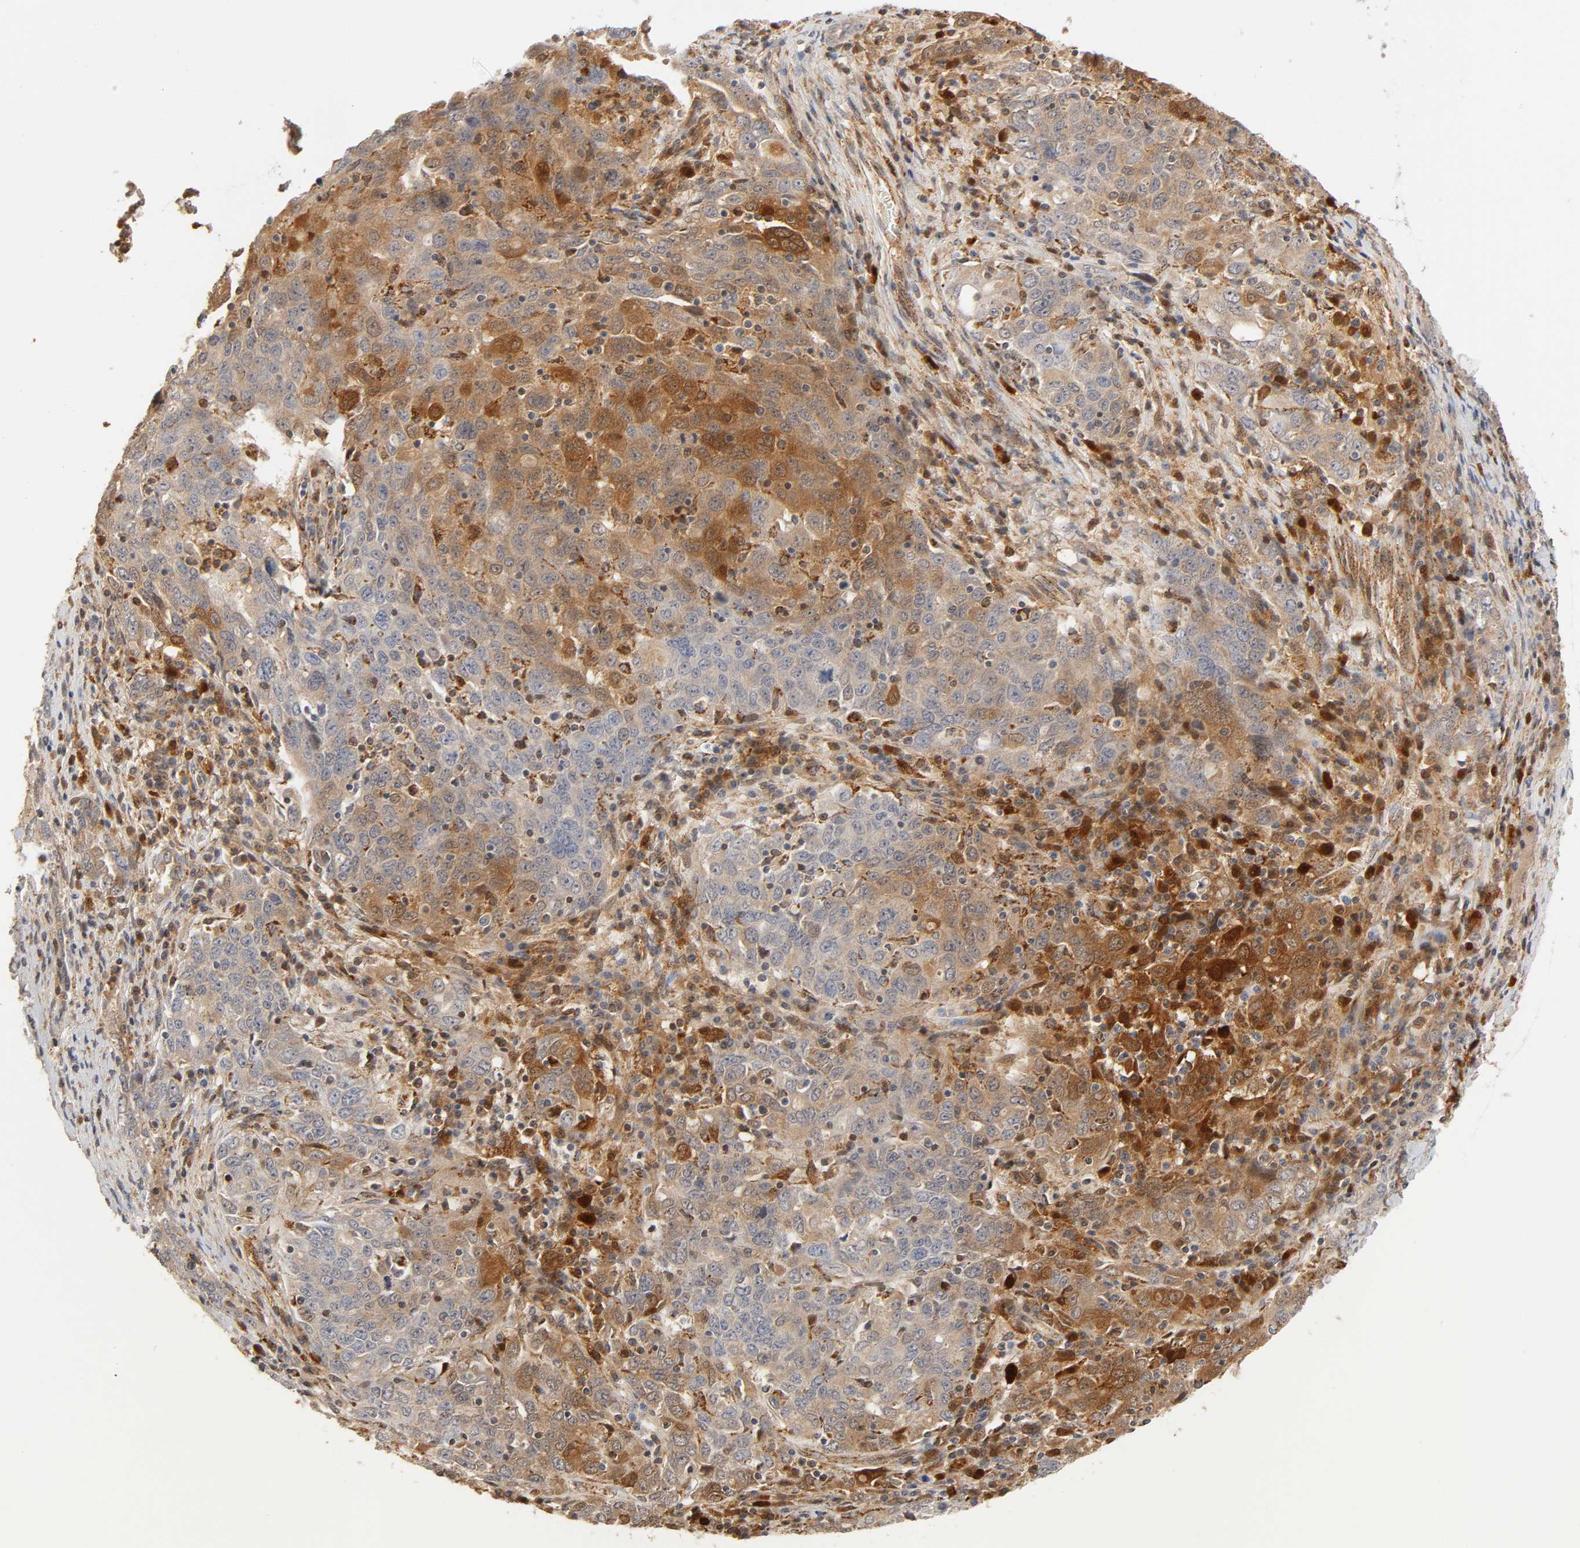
{"staining": {"intensity": "strong", "quantity": "25%-75%", "location": "cytoplasmic/membranous"}, "tissue": "ovarian cancer", "cell_type": "Tumor cells", "image_type": "cancer", "snomed": [{"axis": "morphology", "description": "Carcinoma, endometroid"}, {"axis": "topography", "description": "Ovary"}], "caption": "This micrograph displays IHC staining of ovarian cancer, with high strong cytoplasmic/membranous expression in approximately 25%-75% of tumor cells.", "gene": "ISG15", "patient": {"sex": "female", "age": 62}}